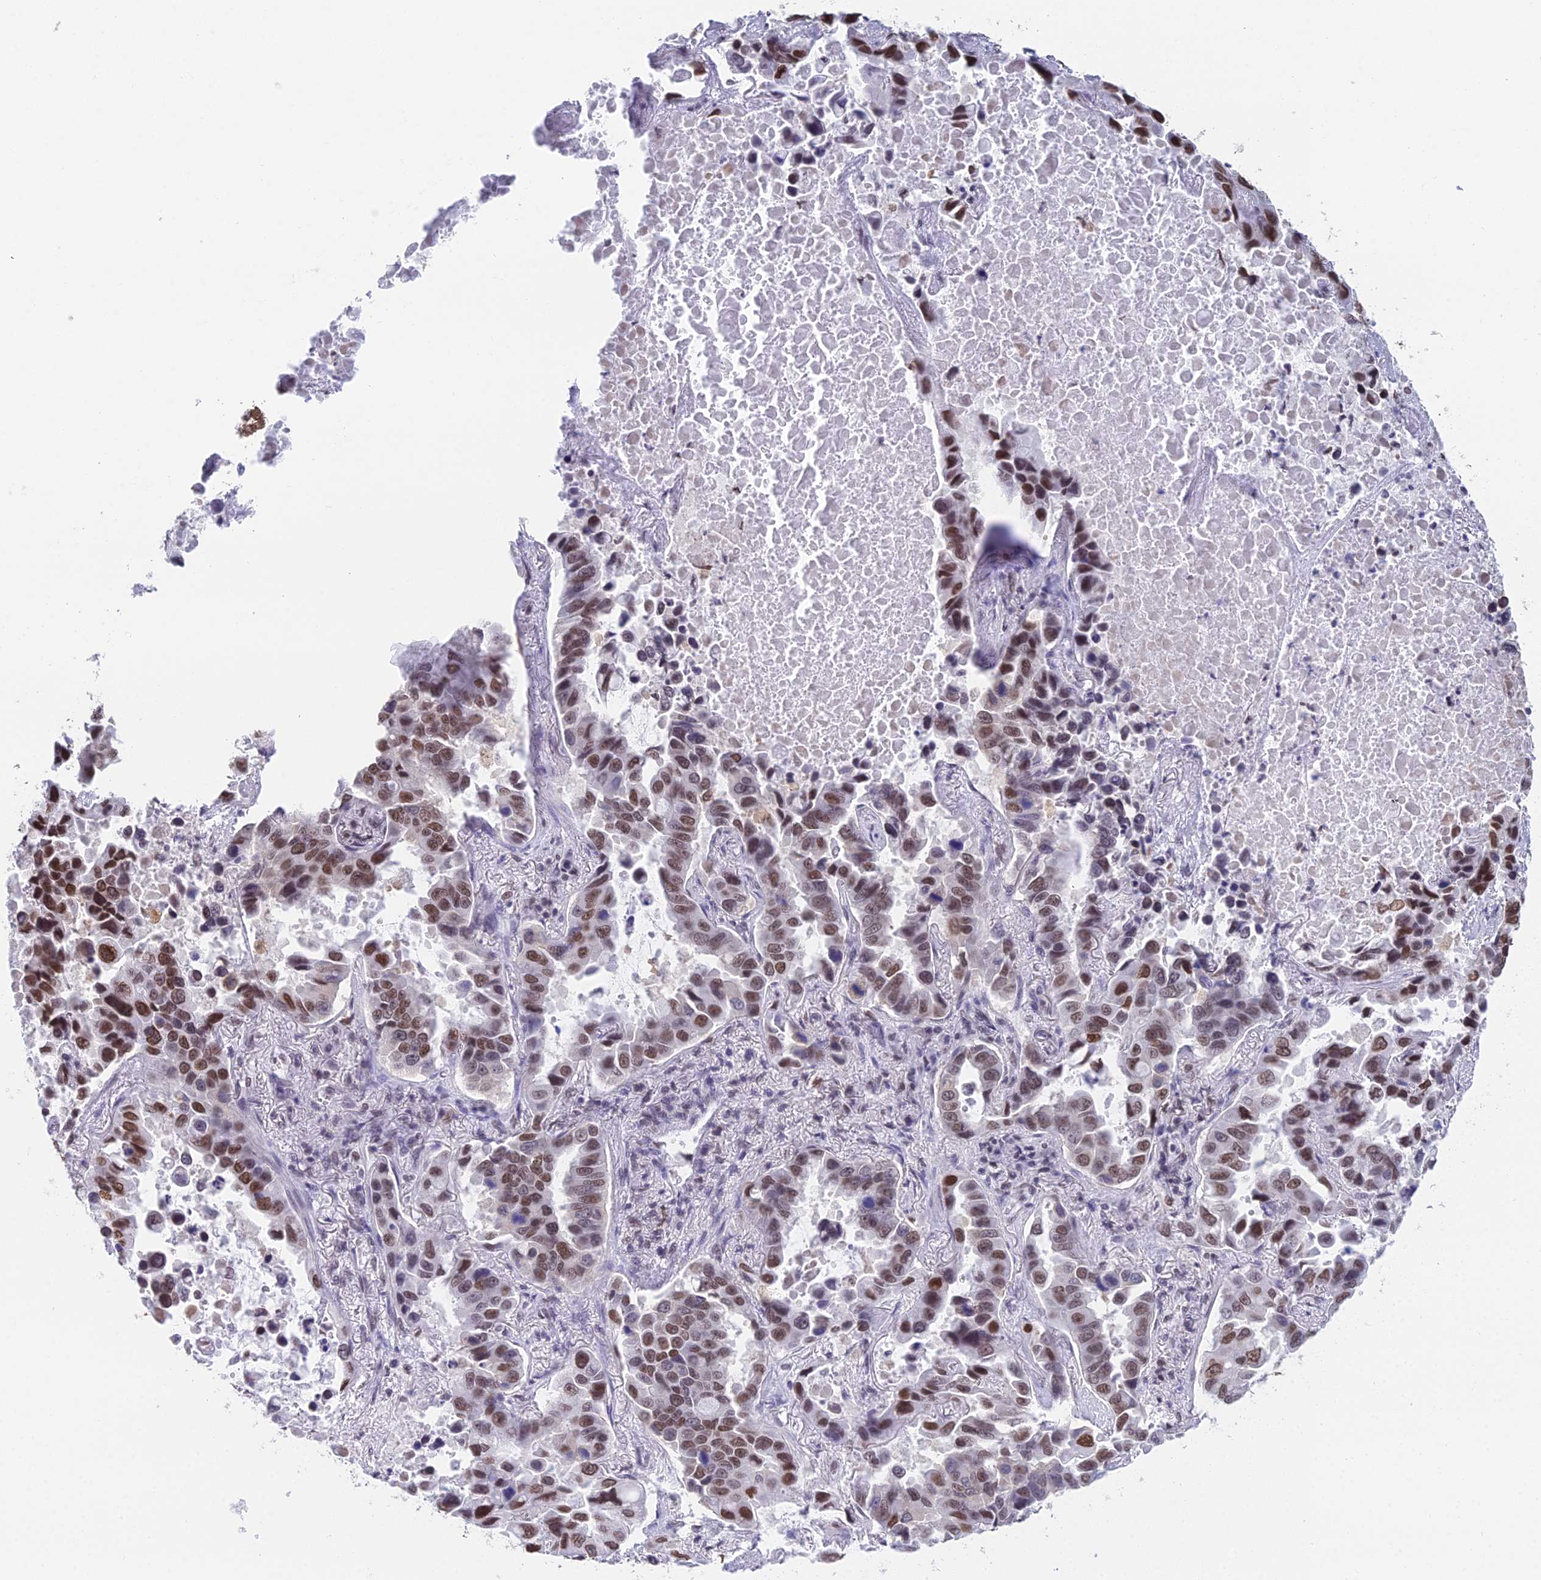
{"staining": {"intensity": "moderate", "quantity": ">75%", "location": "nuclear"}, "tissue": "lung cancer", "cell_type": "Tumor cells", "image_type": "cancer", "snomed": [{"axis": "morphology", "description": "Adenocarcinoma, NOS"}, {"axis": "topography", "description": "Lung"}], "caption": "A brown stain labels moderate nuclear staining of a protein in adenocarcinoma (lung) tumor cells.", "gene": "CCDC97", "patient": {"sex": "male", "age": 64}}